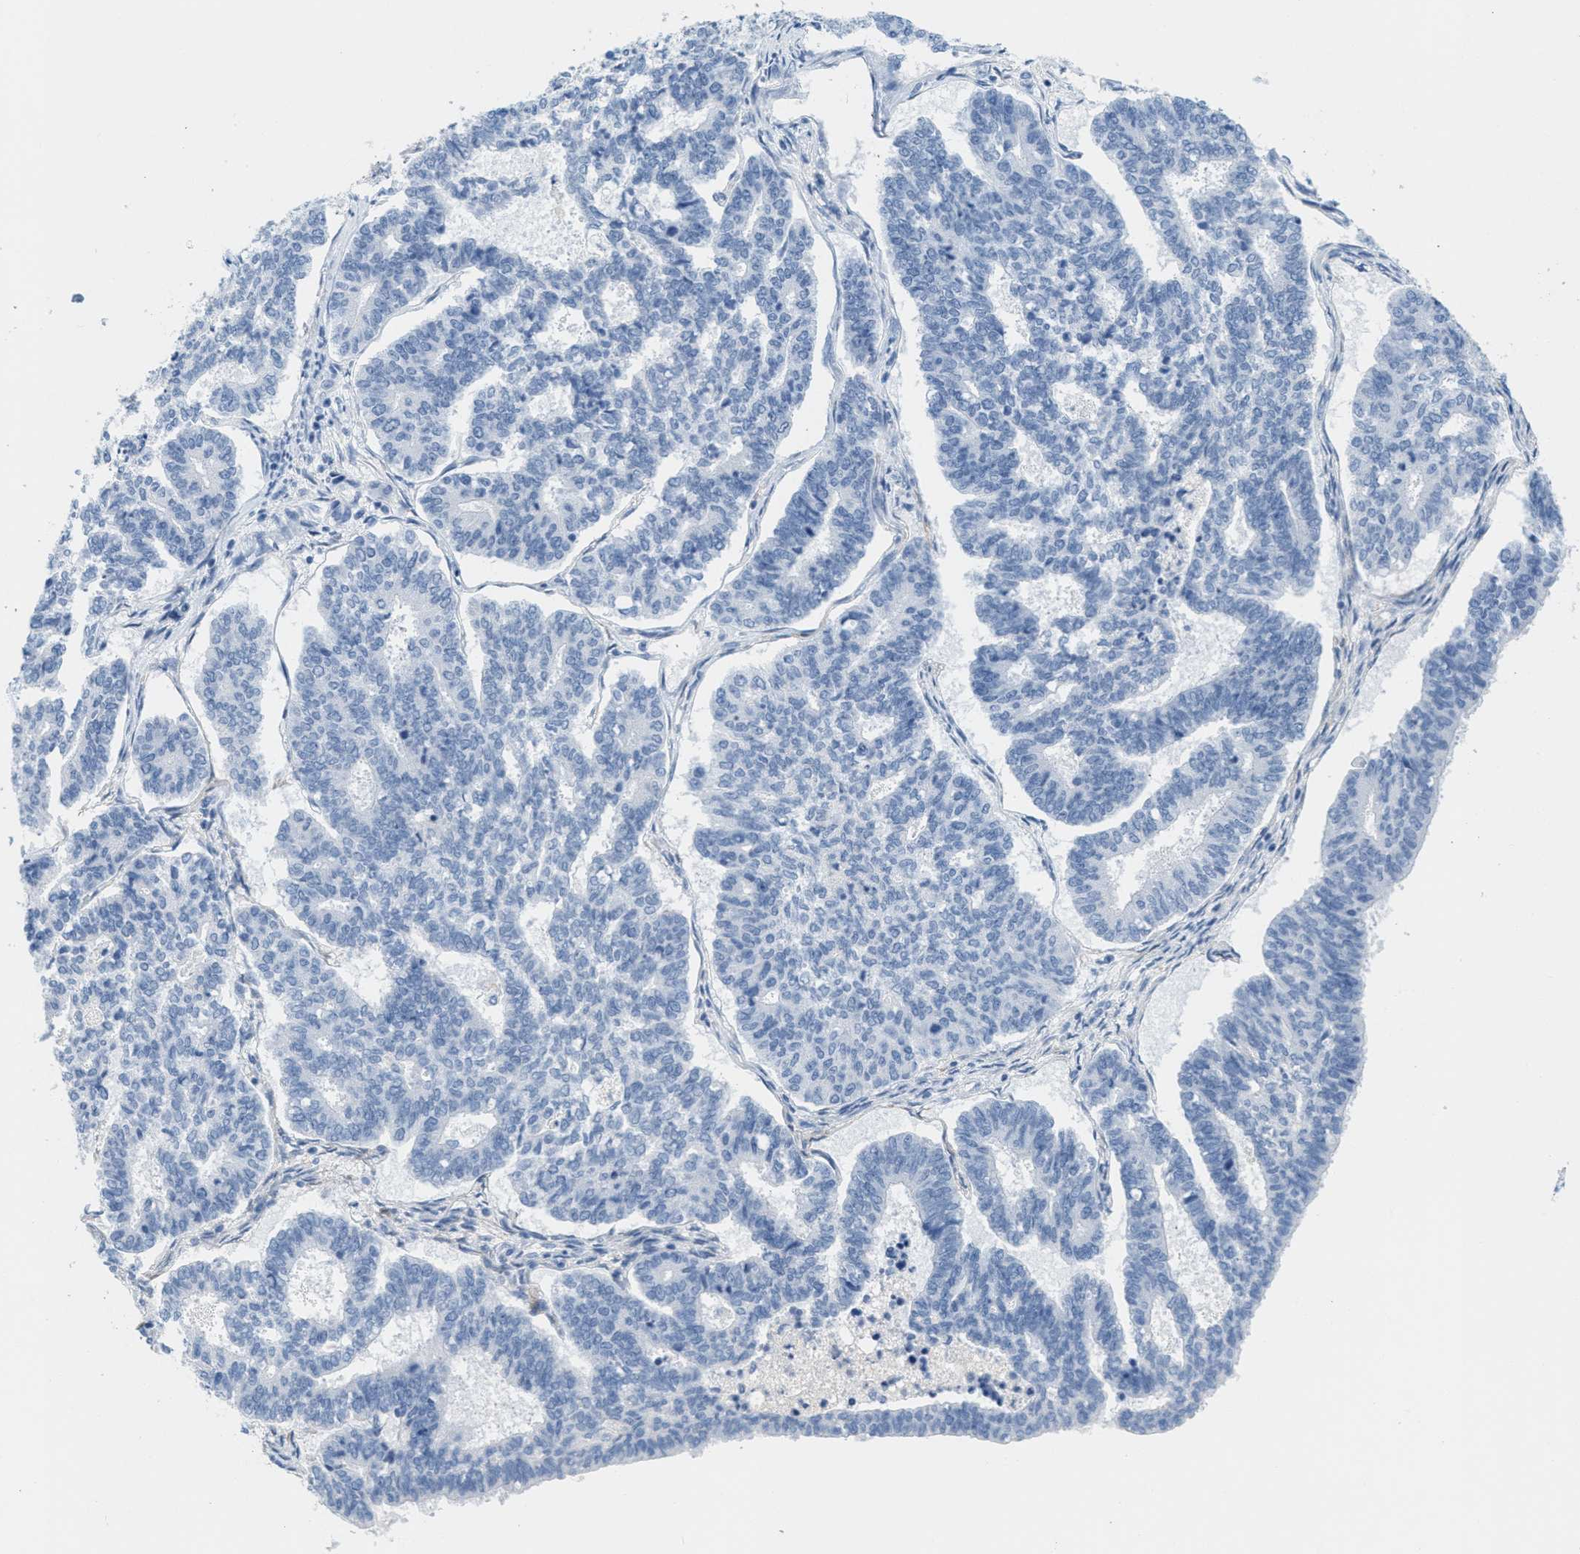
{"staining": {"intensity": "negative", "quantity": "none", "location": "none"}, "tissue": "endometrial cancer", "cell_type": "Tumor cells", "image_type": "cancer", "snomed": [{"axis": "morphology", "description": "Adenocarcinoma, NOS"}, {"axis": "topography", "description": "Endometrium"}], "caption": "IHC histopathology image of human endometrial cancer (adenocarcinoma) stained for a protein (brown), which reveals no positivity in tumor cells. Brightfield microscopy of immunohistochemistry stained with DAB (3,3'-diaminobenzidine) (brown) and hematoxylin (blue), captured at high magnification.", "gene": "GPM6A", "patient": {"sex": "female", "age": 70}}